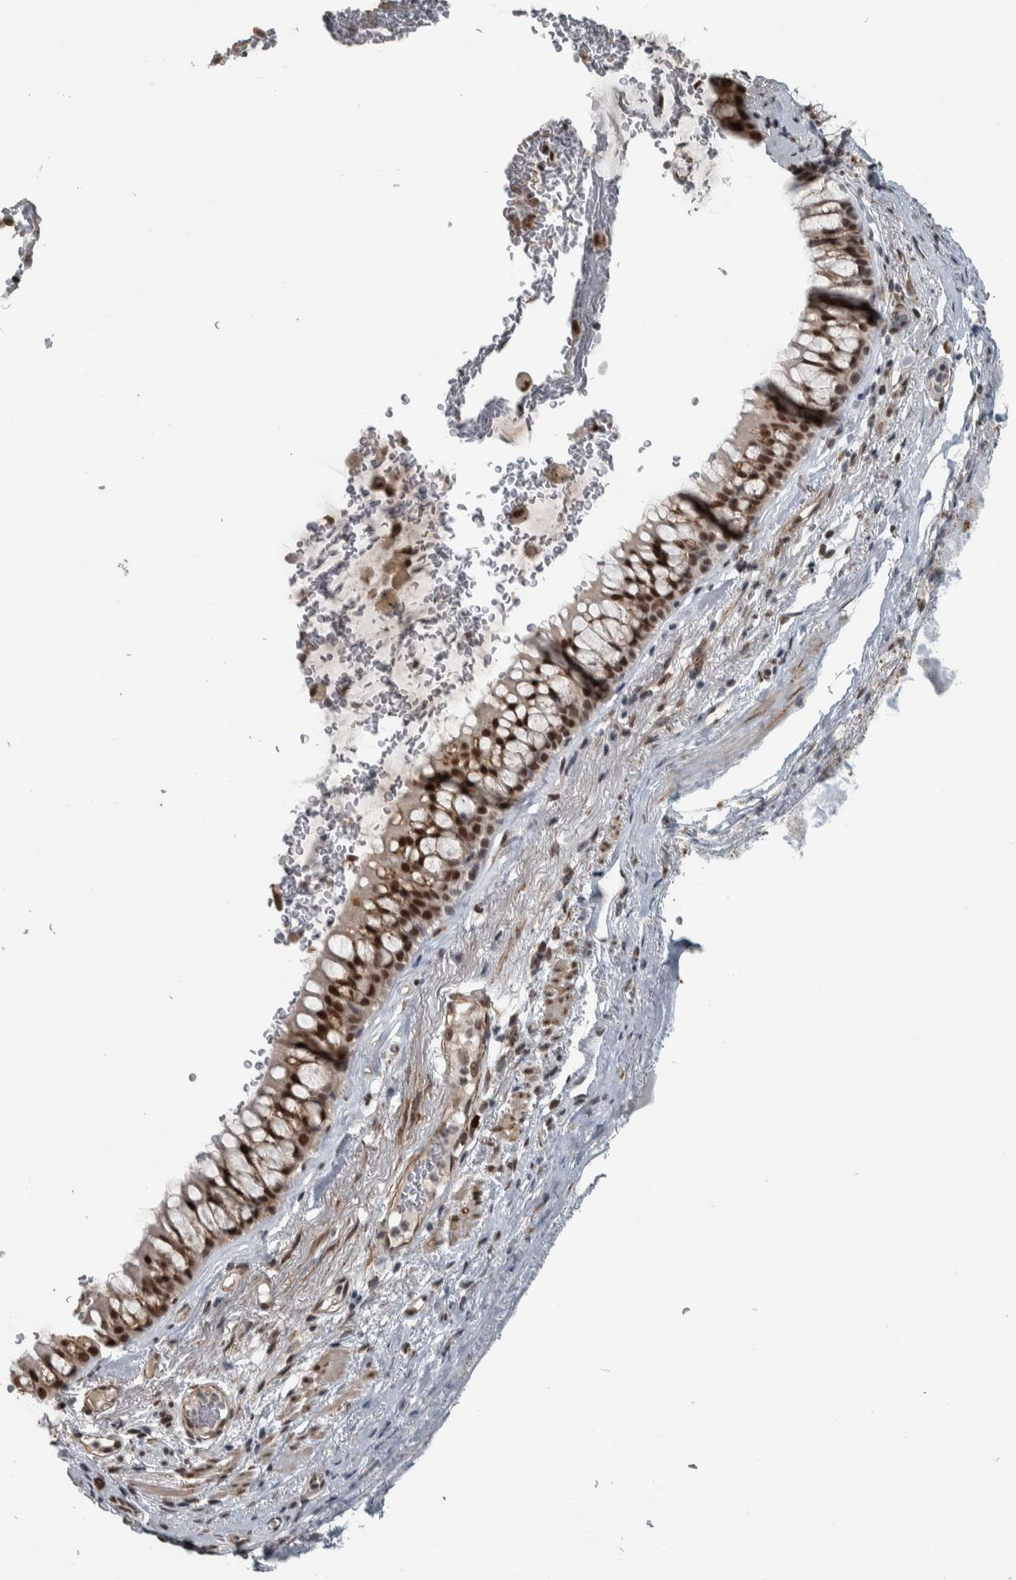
{"staining": {"intensity": "strong", "quantity": ">75%", "location": "nuclear"}, "tissue": "bronchus", "cell_type": "Respiratory epithelial cells", "image_type": "normal", "snomed": [{"axis": "morphology", "description": "Normal tissue, NOS"}, {"axis": "topography", "description": "Cartilage tissue"}, {"axis": "topography", "description": "Bronchus"}], "caption": "Immunohistochemical staining of unremarkable bronchus exhibits >75% levels of strong nuclear protein positivity in approximately >75% of respiratory epithelial cells. (DAB (3,3'-diaminobenzidine) IHC with brightfield microscopy, high magnification).", "gene": "DDX42", "patient": {"sex": "female", "age": 53}}